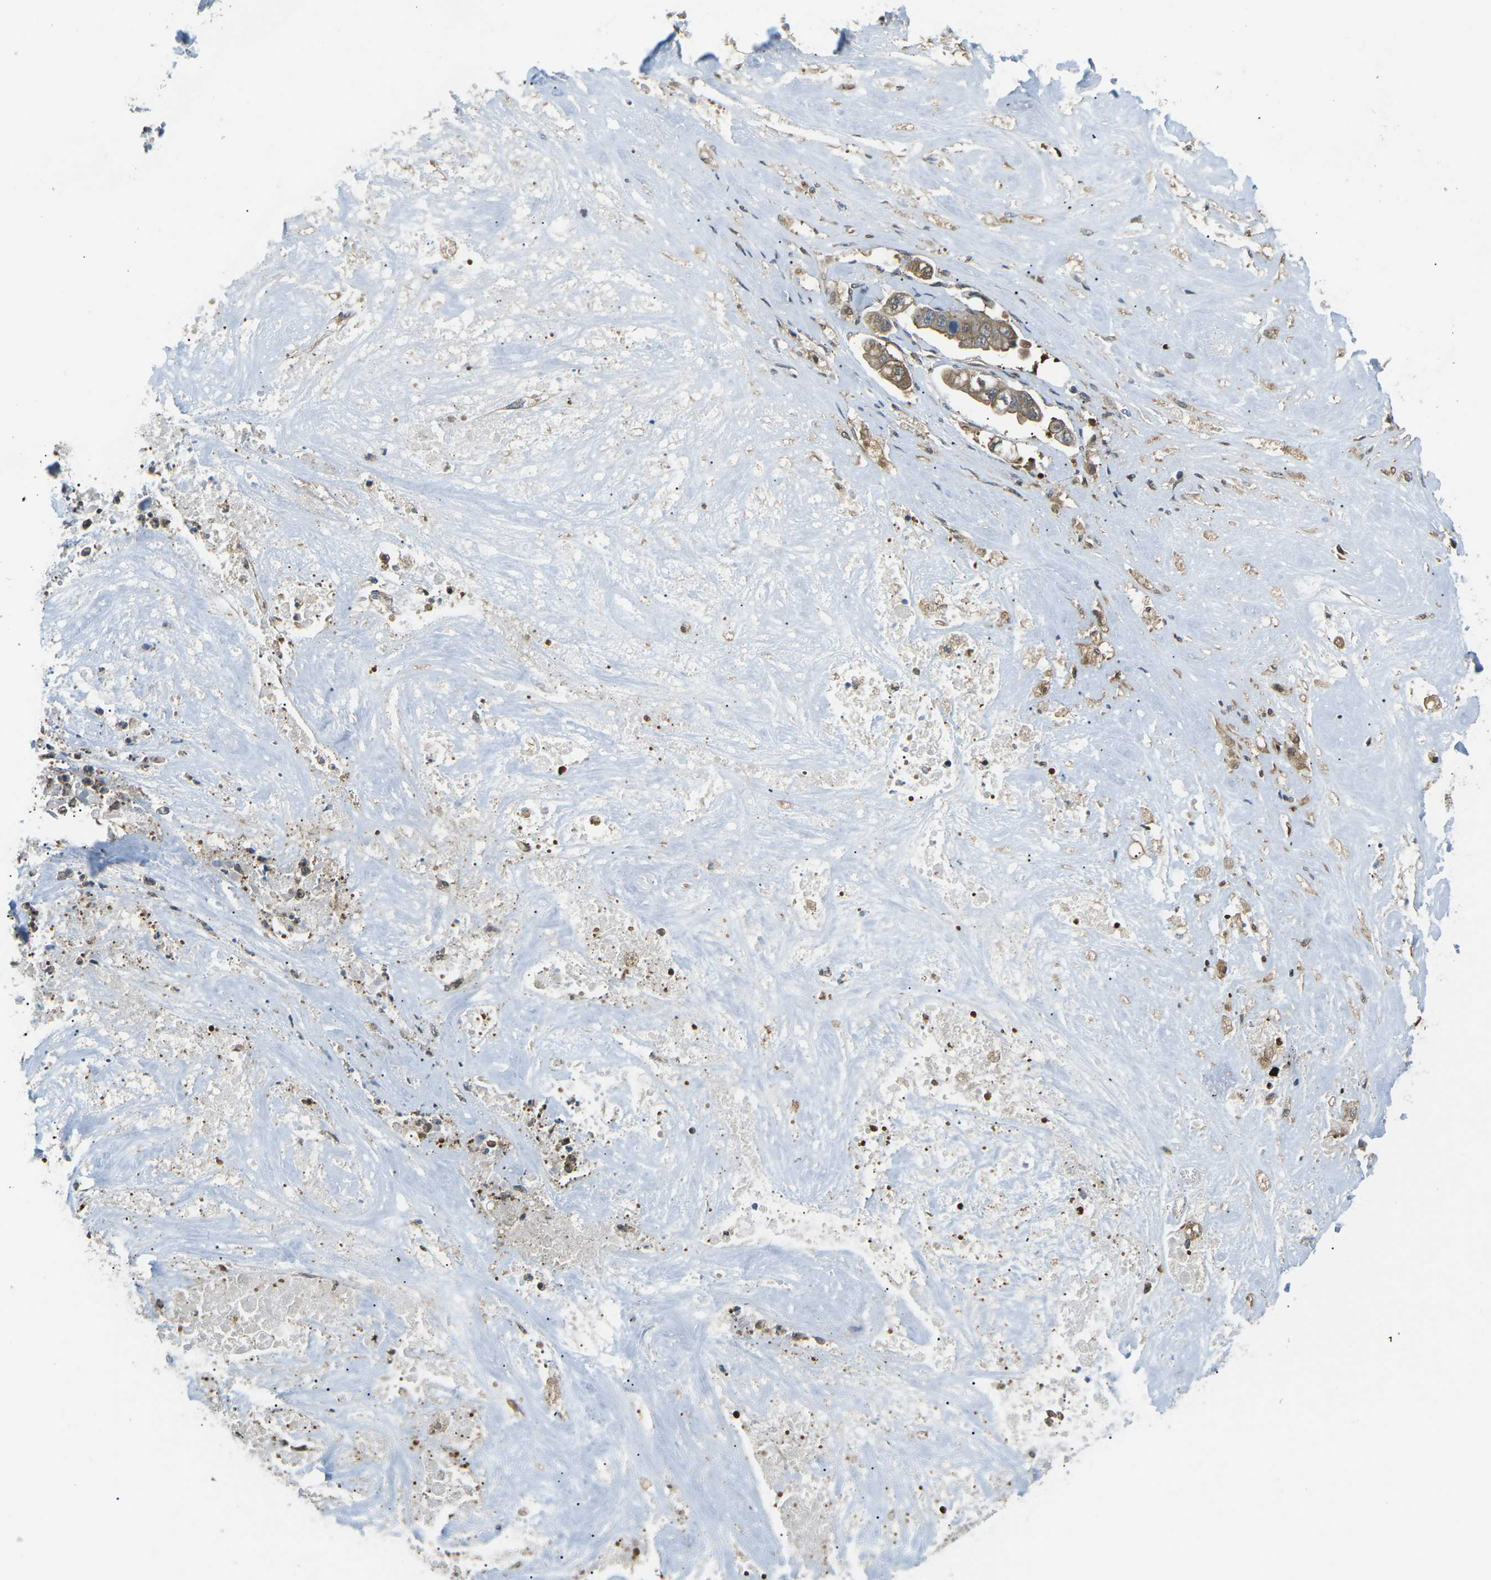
{"staining": {"intensity": "moderate", "quantity": ">75%", "location": "cytoplasmic/membranous"}, "tissue": "stomach cancer", "cell_type": "Tumor cells", "image_type": "cancer", "snomed": [{"axis": "morphology", "description": "Adenocarcinoma, NOS"}, {"axis": "topography", "description": "Stomach"}], "caption": "Immunohistochemistry photomicrograph of neoplastic tissue: human adenocarcinoma (stomach) stained using IHC exhibits medium levels of moderate protein expression localized specifically in the cytoplasmic/membranous of tumor cells, appearing as a cytoplasmic/membranous brown color.", "gene": "PIEZO2", "patient": {"sex": "male", "age": 62}}